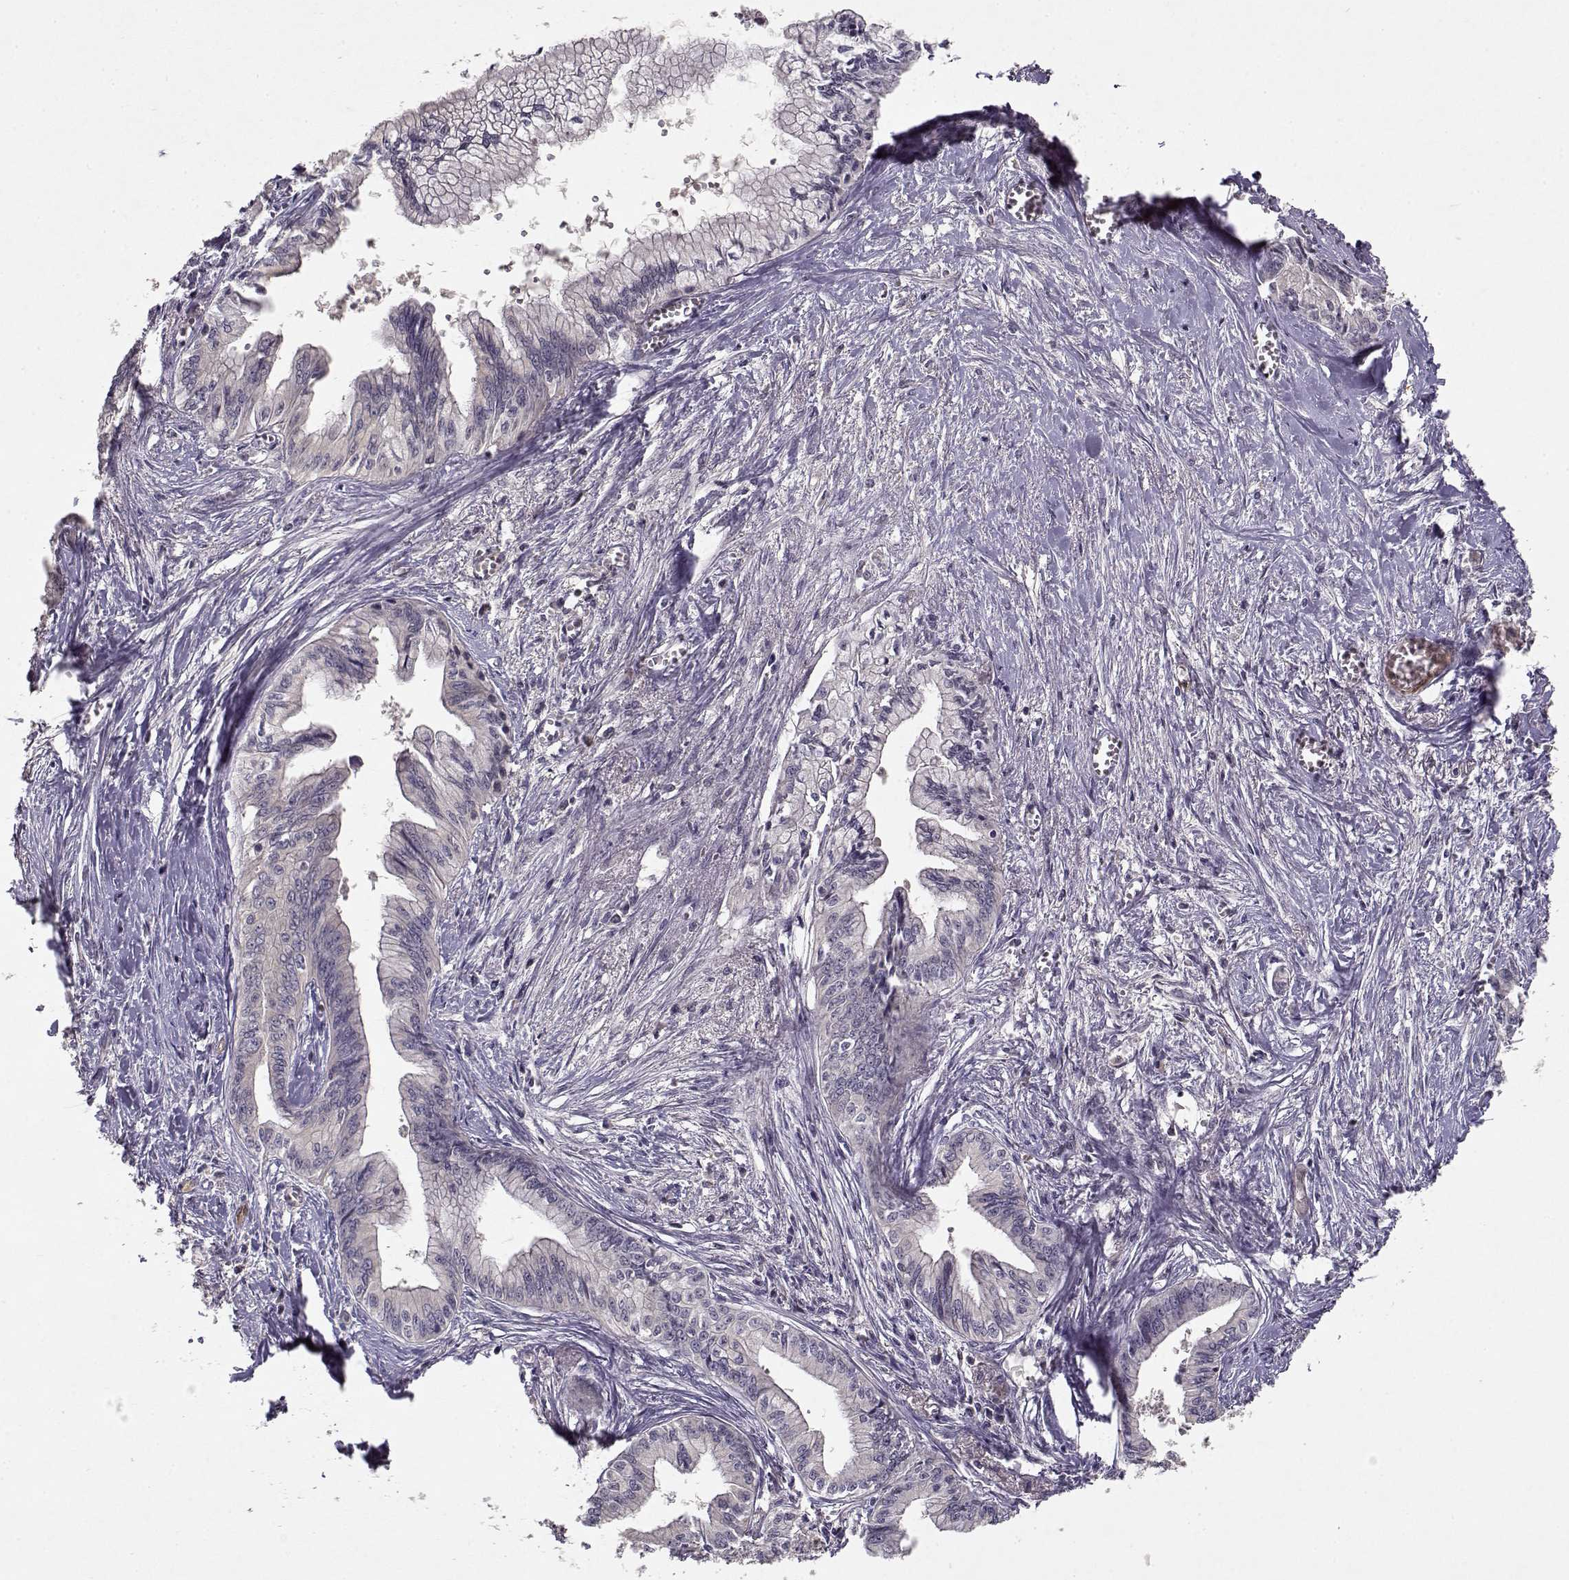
{"staining": {"intensity": "negative", "quantity": "none", "location": "none"}, "tissue": "pancreatic cancer", "cell_type": "Tumor cells", "image_type": "cancer", "snomed": [{"axis": "morphology", "description": "Adenocarcinoma, NOS"}, {"axis": "topography", "description": "Pancreas"}], "caption": "Protein analysis of pancreatic adenocarcinoma demonstrates no significant expression in tumor cells.", "gene": "BMX", "patient": {"sex": "female", "age": 61}}